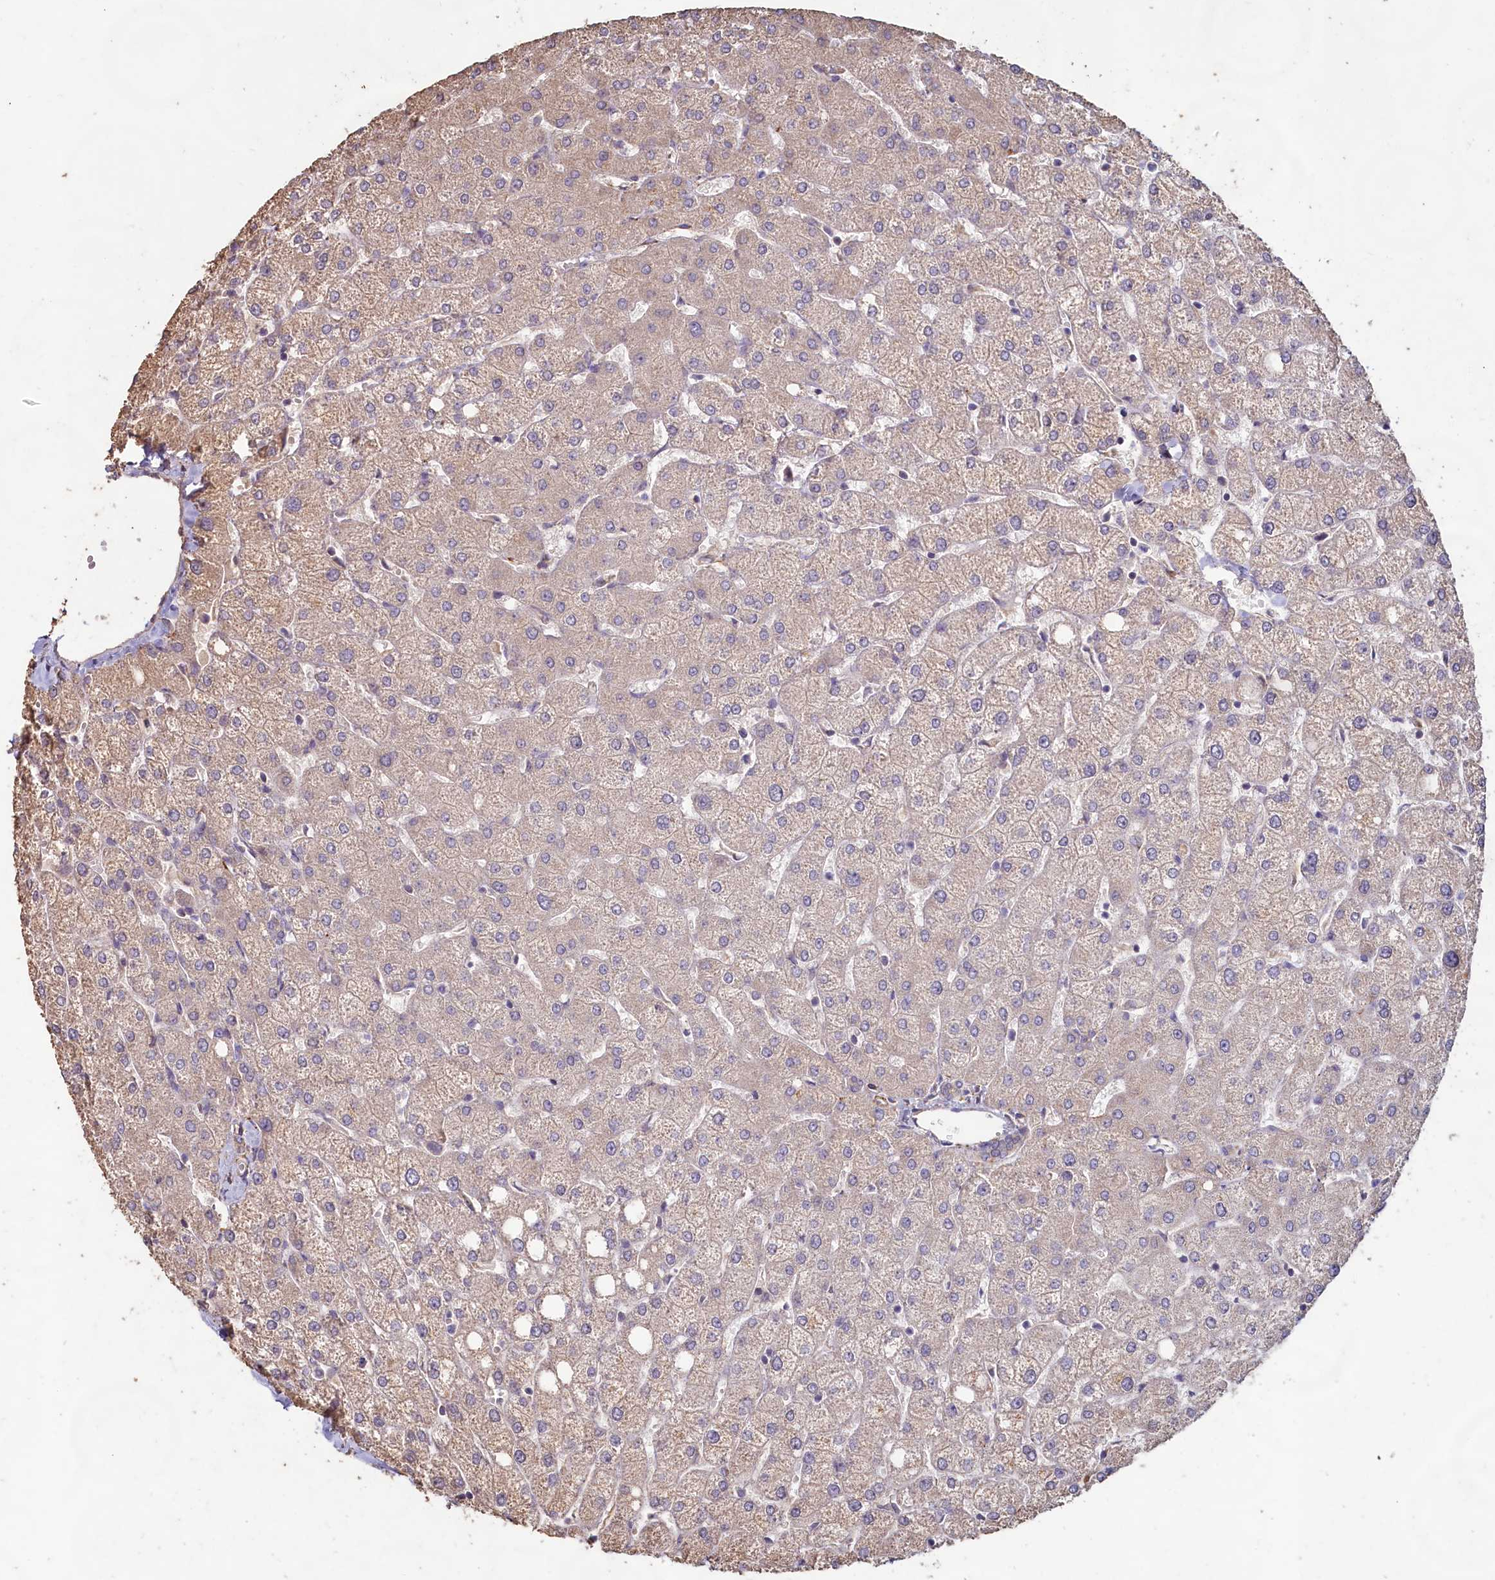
{"staining": {"intensity": "negative", "quantity": "none", "location": "none"}, "tissue": "liver", "cell_type": "Cholangiocytes", "image_type": "normal", "snomed": [{"axis": "morphology", "description": "Normal tissue, NOS"}, {"axis": "topography", "description": "Liver"}], "caption": "Immunohistochemistry (IHC) micrograph of benign liver stained for a protein (brown), which displays no positivity in cholangiocytes. (Immunohistochemistry (IHC), brightfield microscopy, high magnification).", "gene": "FUNDC1", "patient": {"sex": "female", "age": 54}}